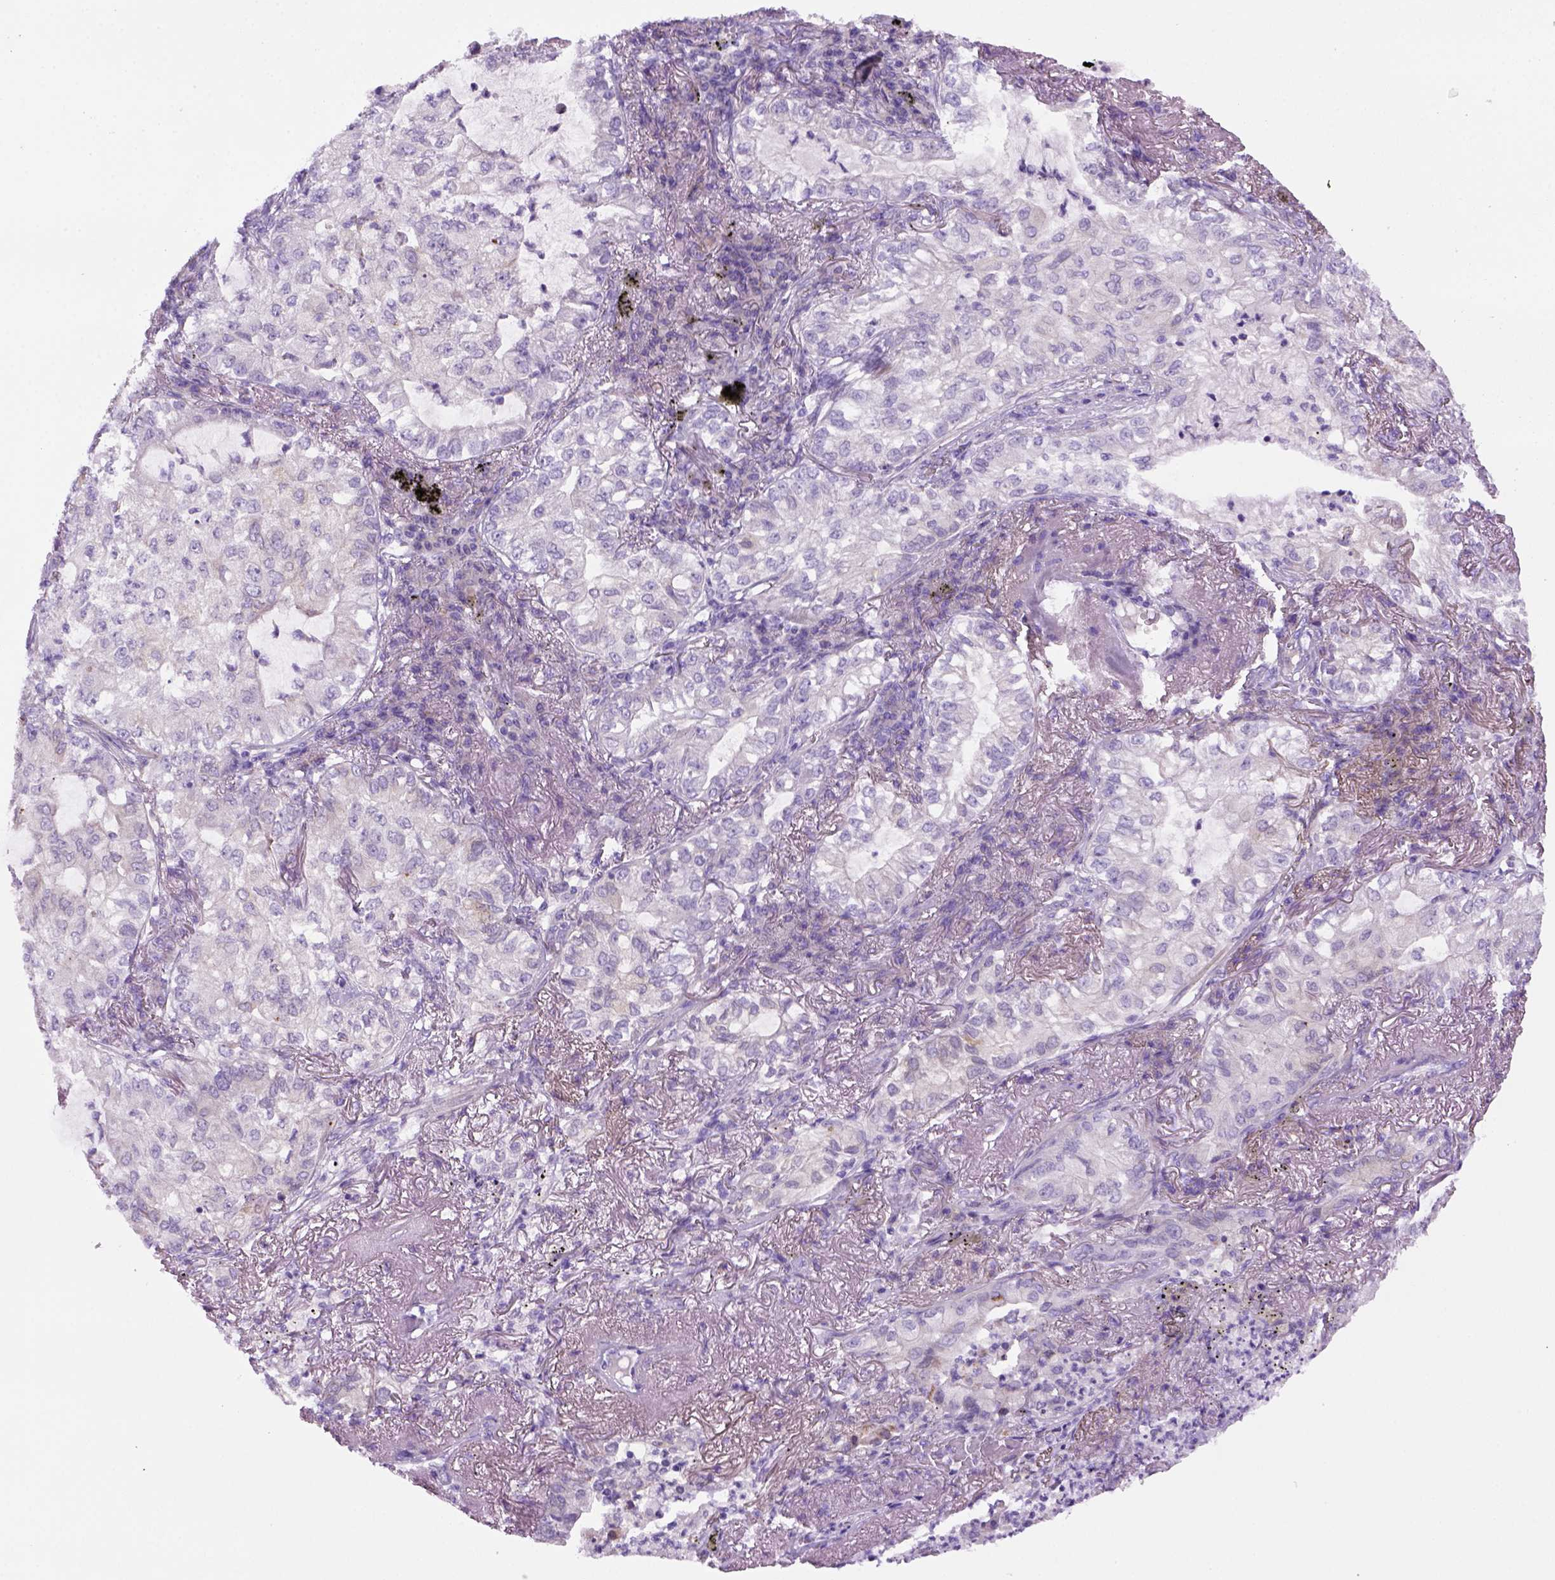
{"staining": {"intensity": "negative", "quantity": "none", "location": "none"}, "tissue": "lung cancer", "cell_type": "Tumor cells", "image_type": "cancer", "snomed": [{"axis": "morphology", "description": "Adenocarcinoma, NOS"}, {"axis": "topography", "description": "Lung"}], "caption": "Protein analysis of adenocarcinoma (lung) displays no significant staining in tumor cells.", "gene": "DNAH11", "patient": {"sex": "female", "age": 73}}